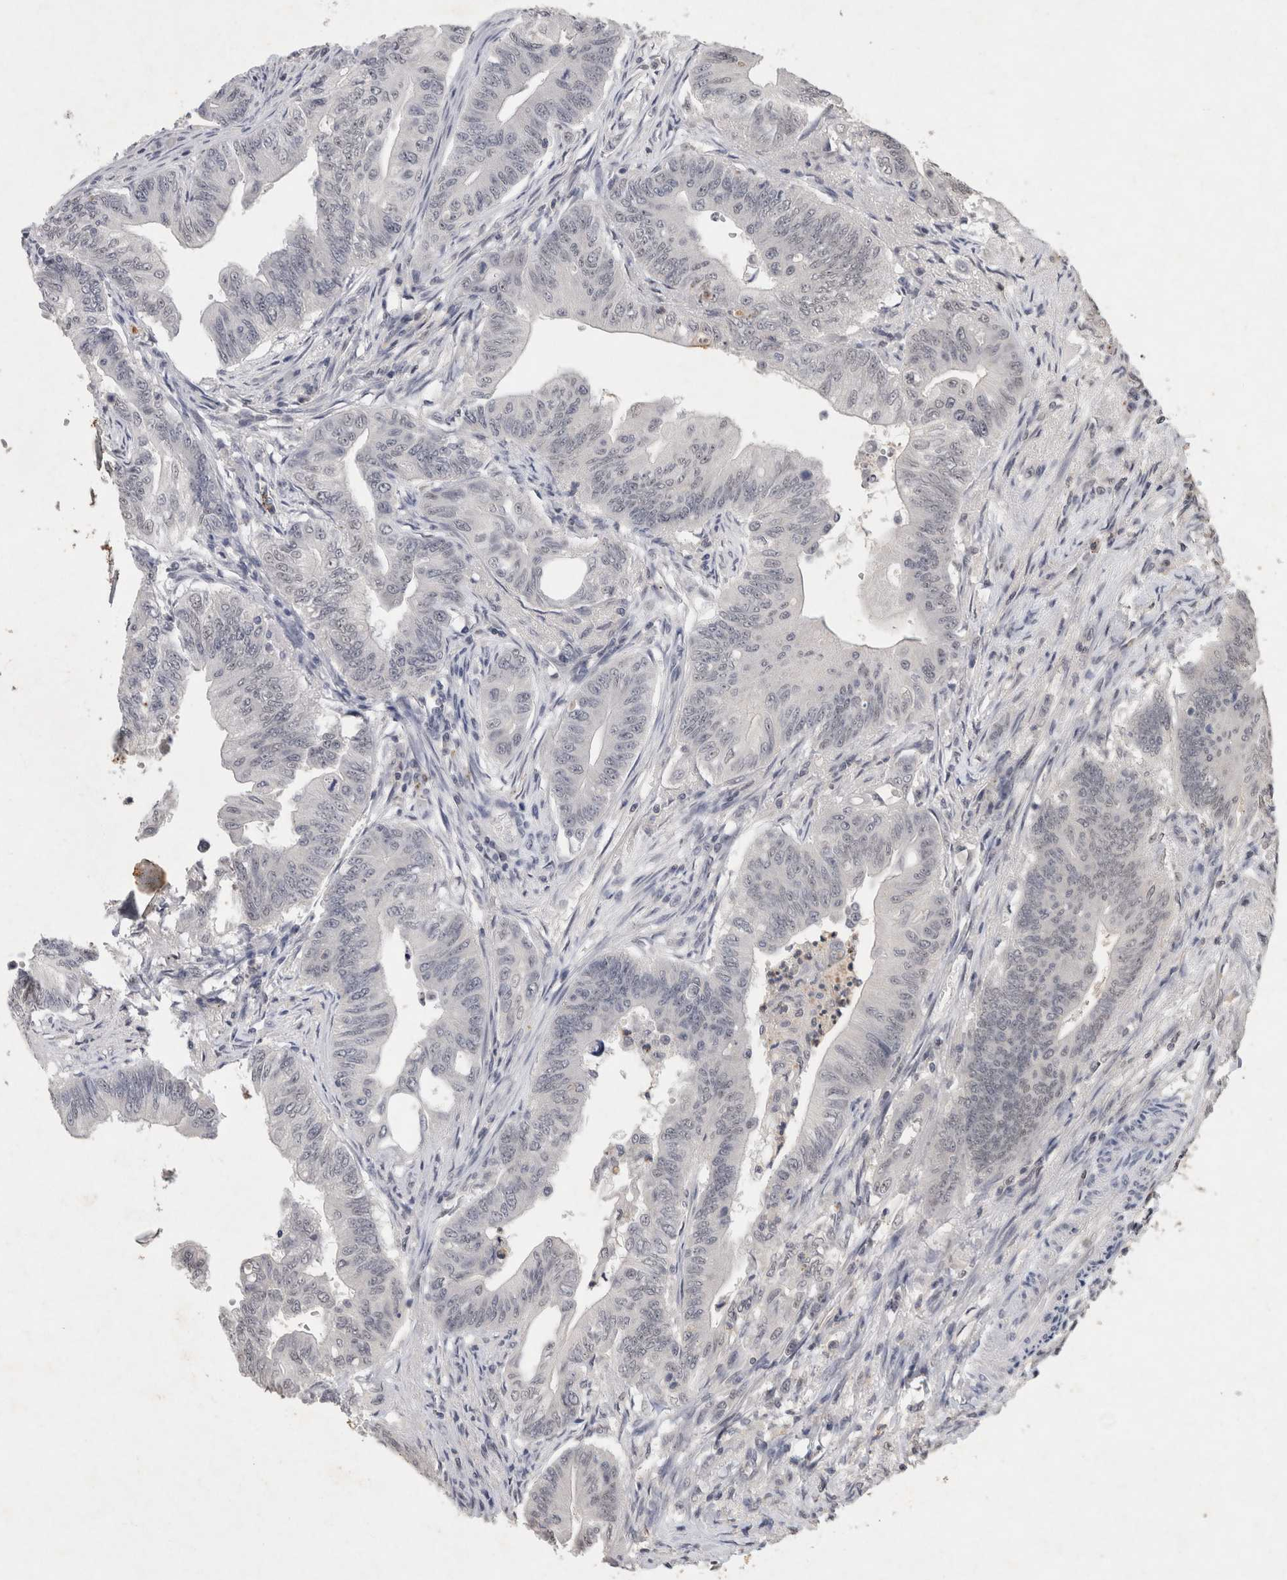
{"staining": {"intensity": "negative", "quantity": "none", "location": "none"}, "tissue": "colorectal cancer", "cell_type": "Tumor cells", "image_type": "cancer", "snomed": [{"axis": "morphology", "description": "Adenoma, NOS"}, {"axis": "morphology", "description": "Adenocarcinoma, NOS"}, {"axis": "topography", "description": "Colon"}], "caption": "The immunohistochemistry histopathology image has no significant expression in tumor cells of colorectal adenoma tissue.", "gene": "XRCC5", "patient": {"sex": "male", "age": 79}}